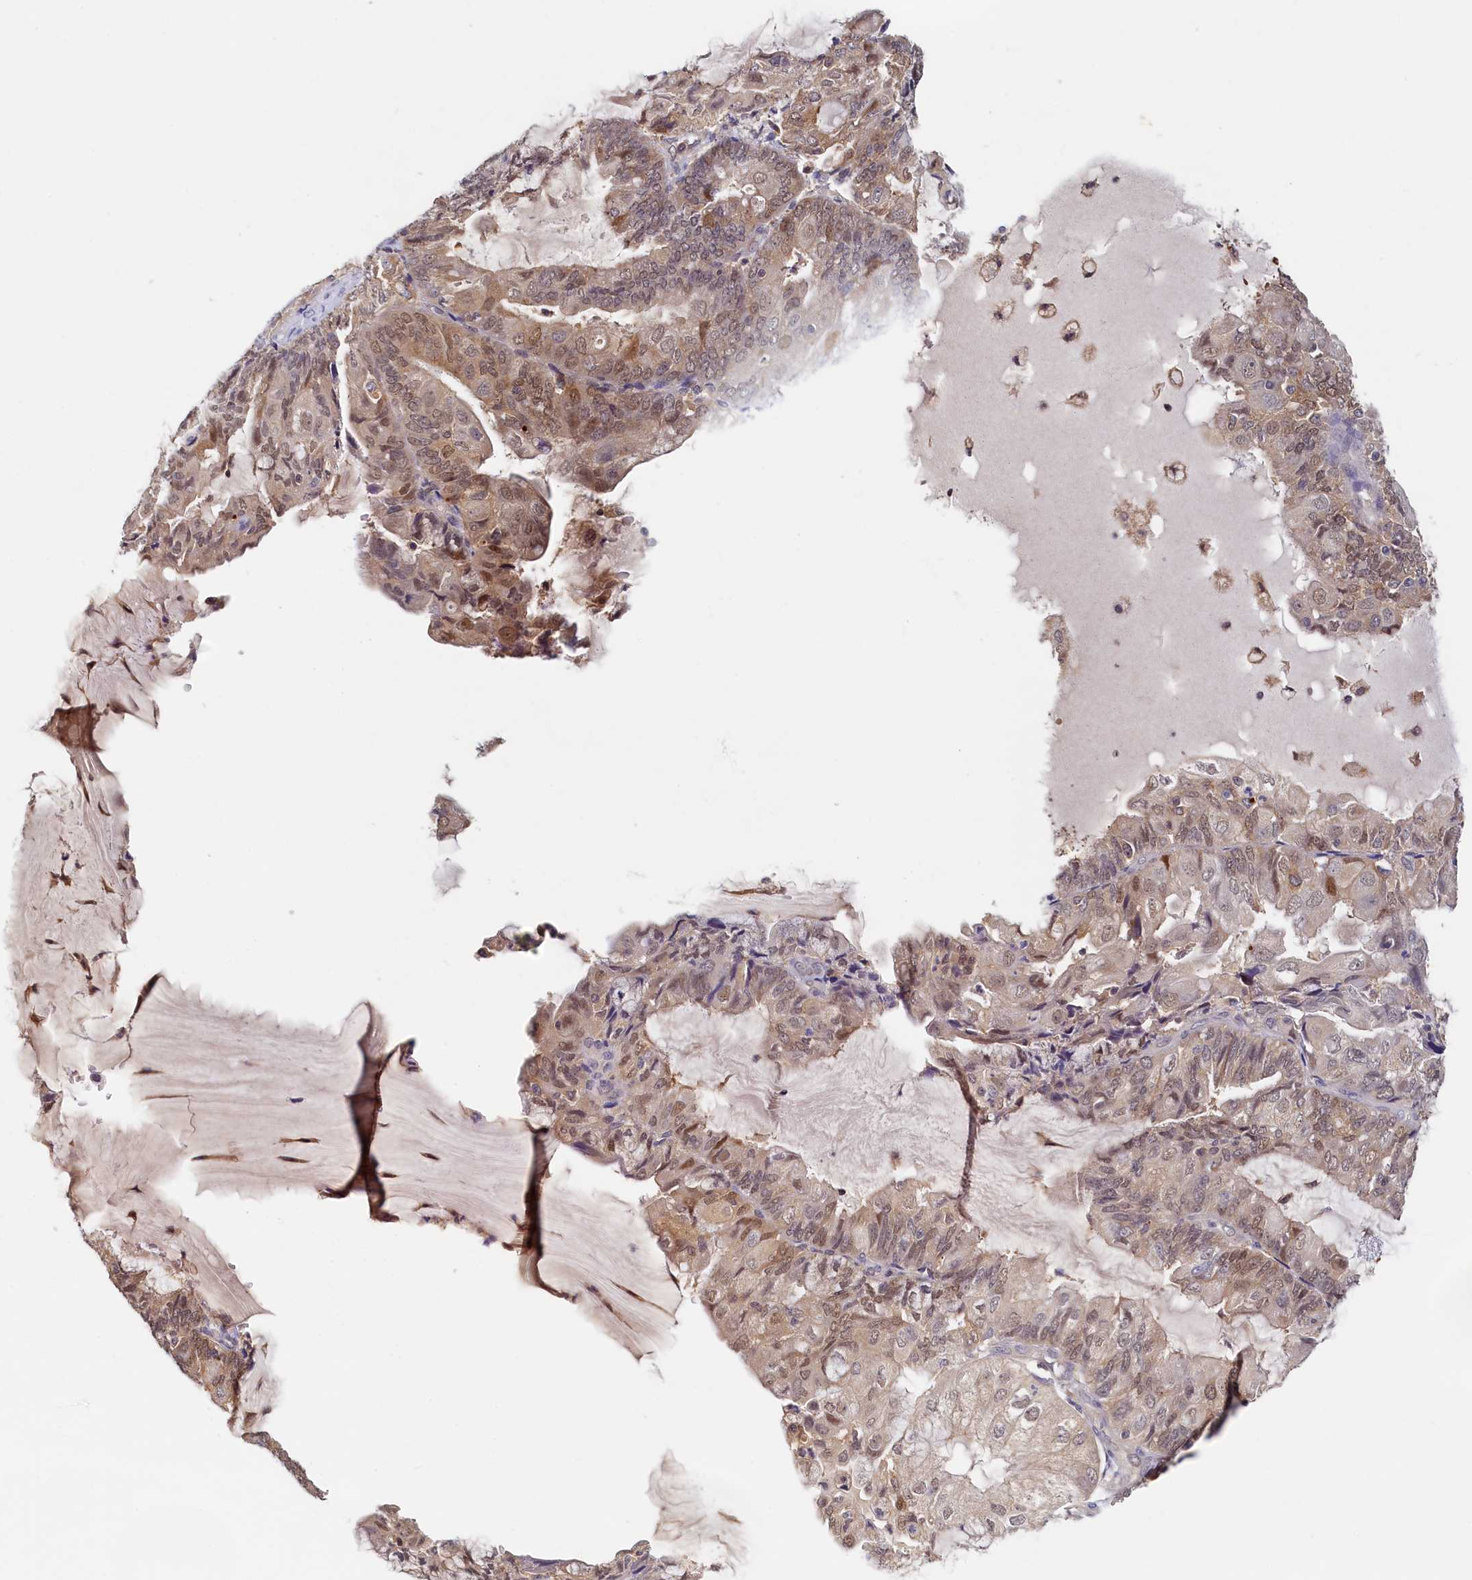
{"staining": {"intensity": "moderate", "quantity": ">75%", "location": "cytoplasmic/membranous,nuclear"}, "tissue": "endometrial cancer", "cell_type": "Tumor cells", "image_type": "cancer", "snomed": [{"axis": "morphology", "description": "Adenocarcinoma, NOS"}, {"axis": "topography", "description": "Endometrium"}], "caption": "Moderate cytoplasmic/membranous and nuclear protein expression is appreciated in about >75% of tumor cells in adenocarcinoma (endometrial). The staining is performed using DAB brown chromogen to label protein expression. The nuclei are counter-stained blue using hematoxylin.", "gene": "PAAF1", "patient": {"sex": "female", "age": 81}}